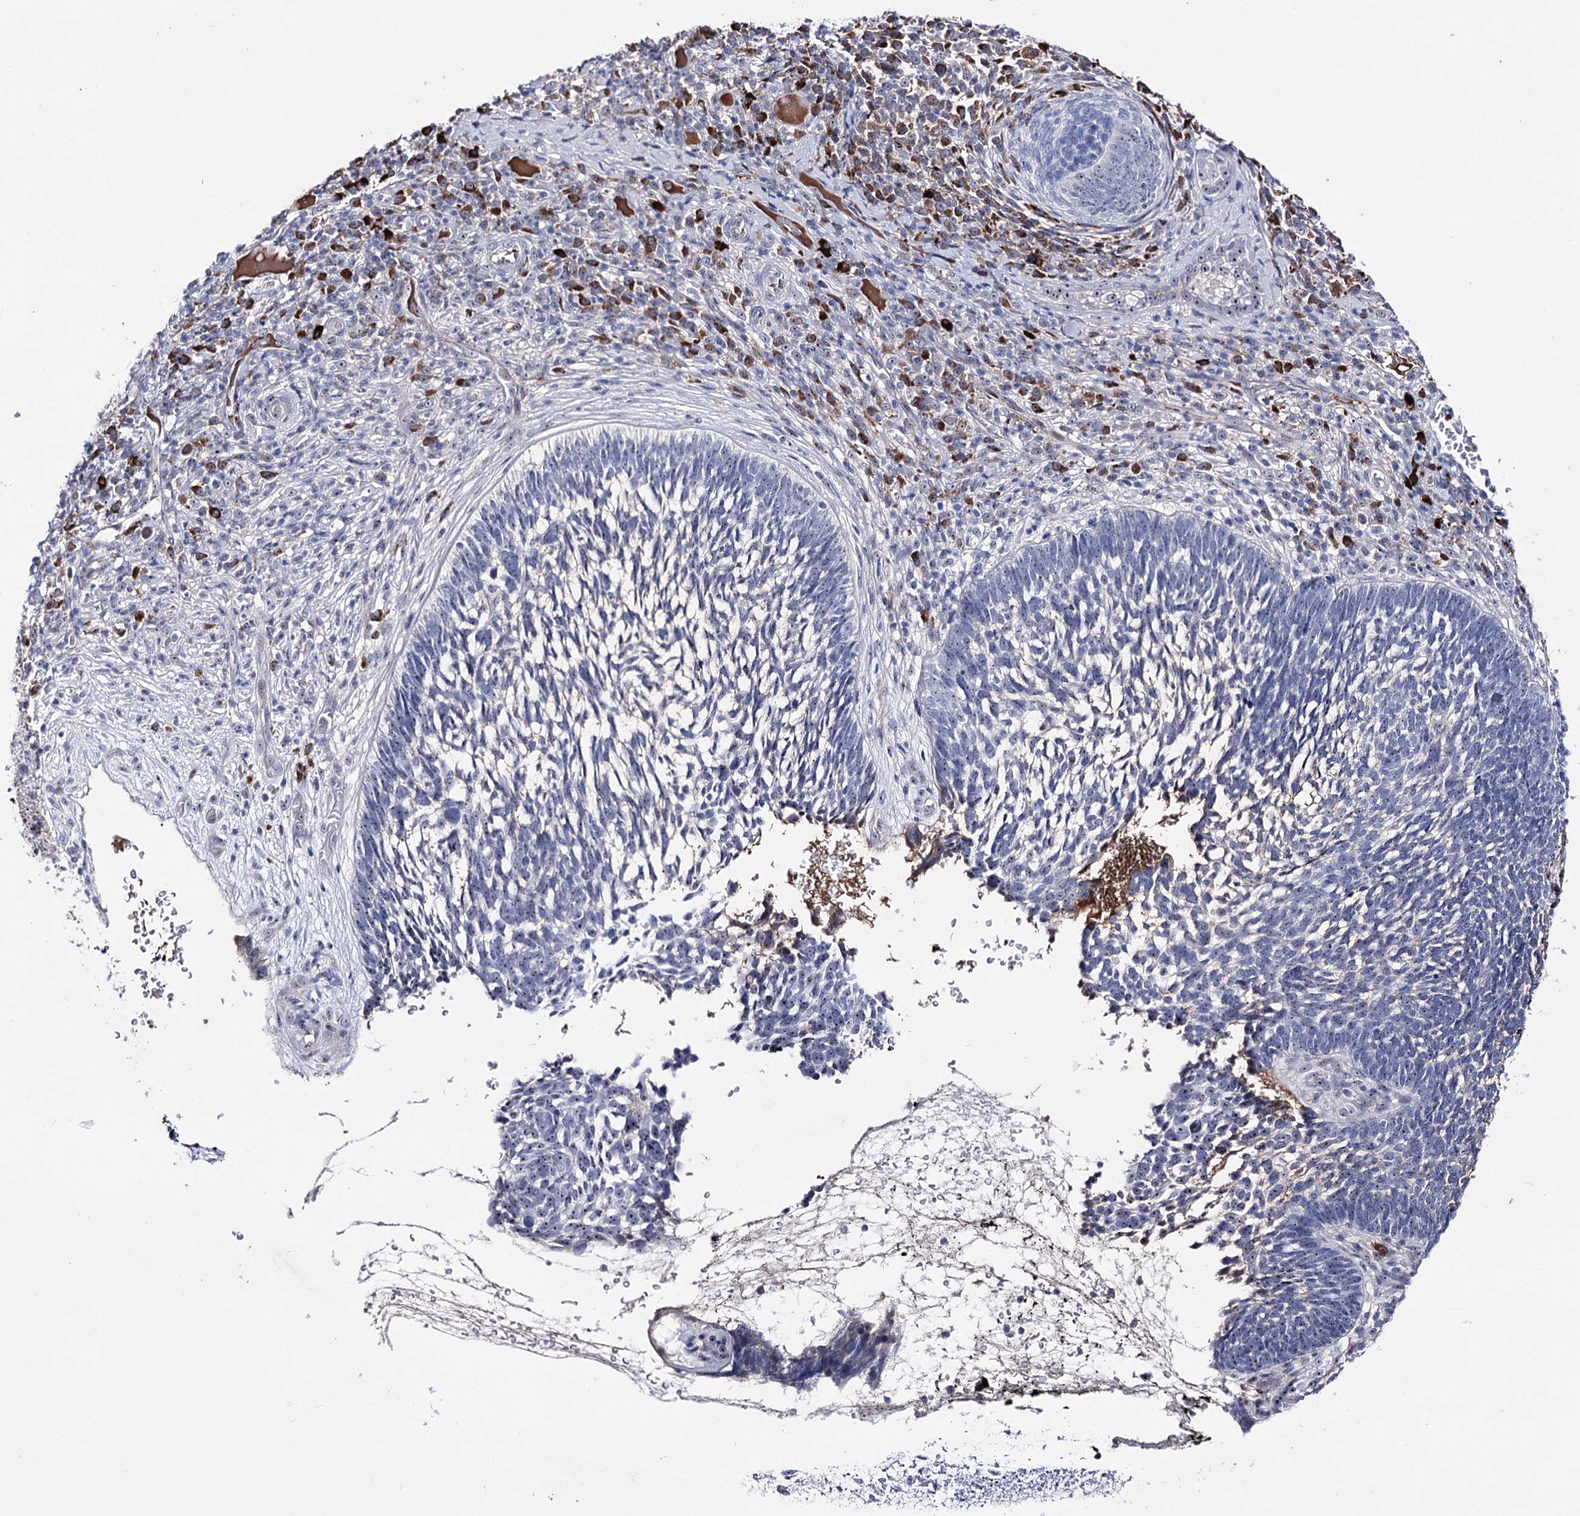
{"staining": {"intensity": "negative", "quantity": "none", "location": "none"}, "tissue": "skin cancer", "cell_type": "Tumor cells", "image_type": "cancer", "snomed": [{"axis": "morphology", "description": "Basal cell carcinoma"}, {"axis": "topography", "description": "Skin"}], "caption": "Image shows no protein expression in tumor cells of skin basal cell carcinoma tissue.", "gene": "PCGF5", "patient": {"sex": "male", "age": 88}}